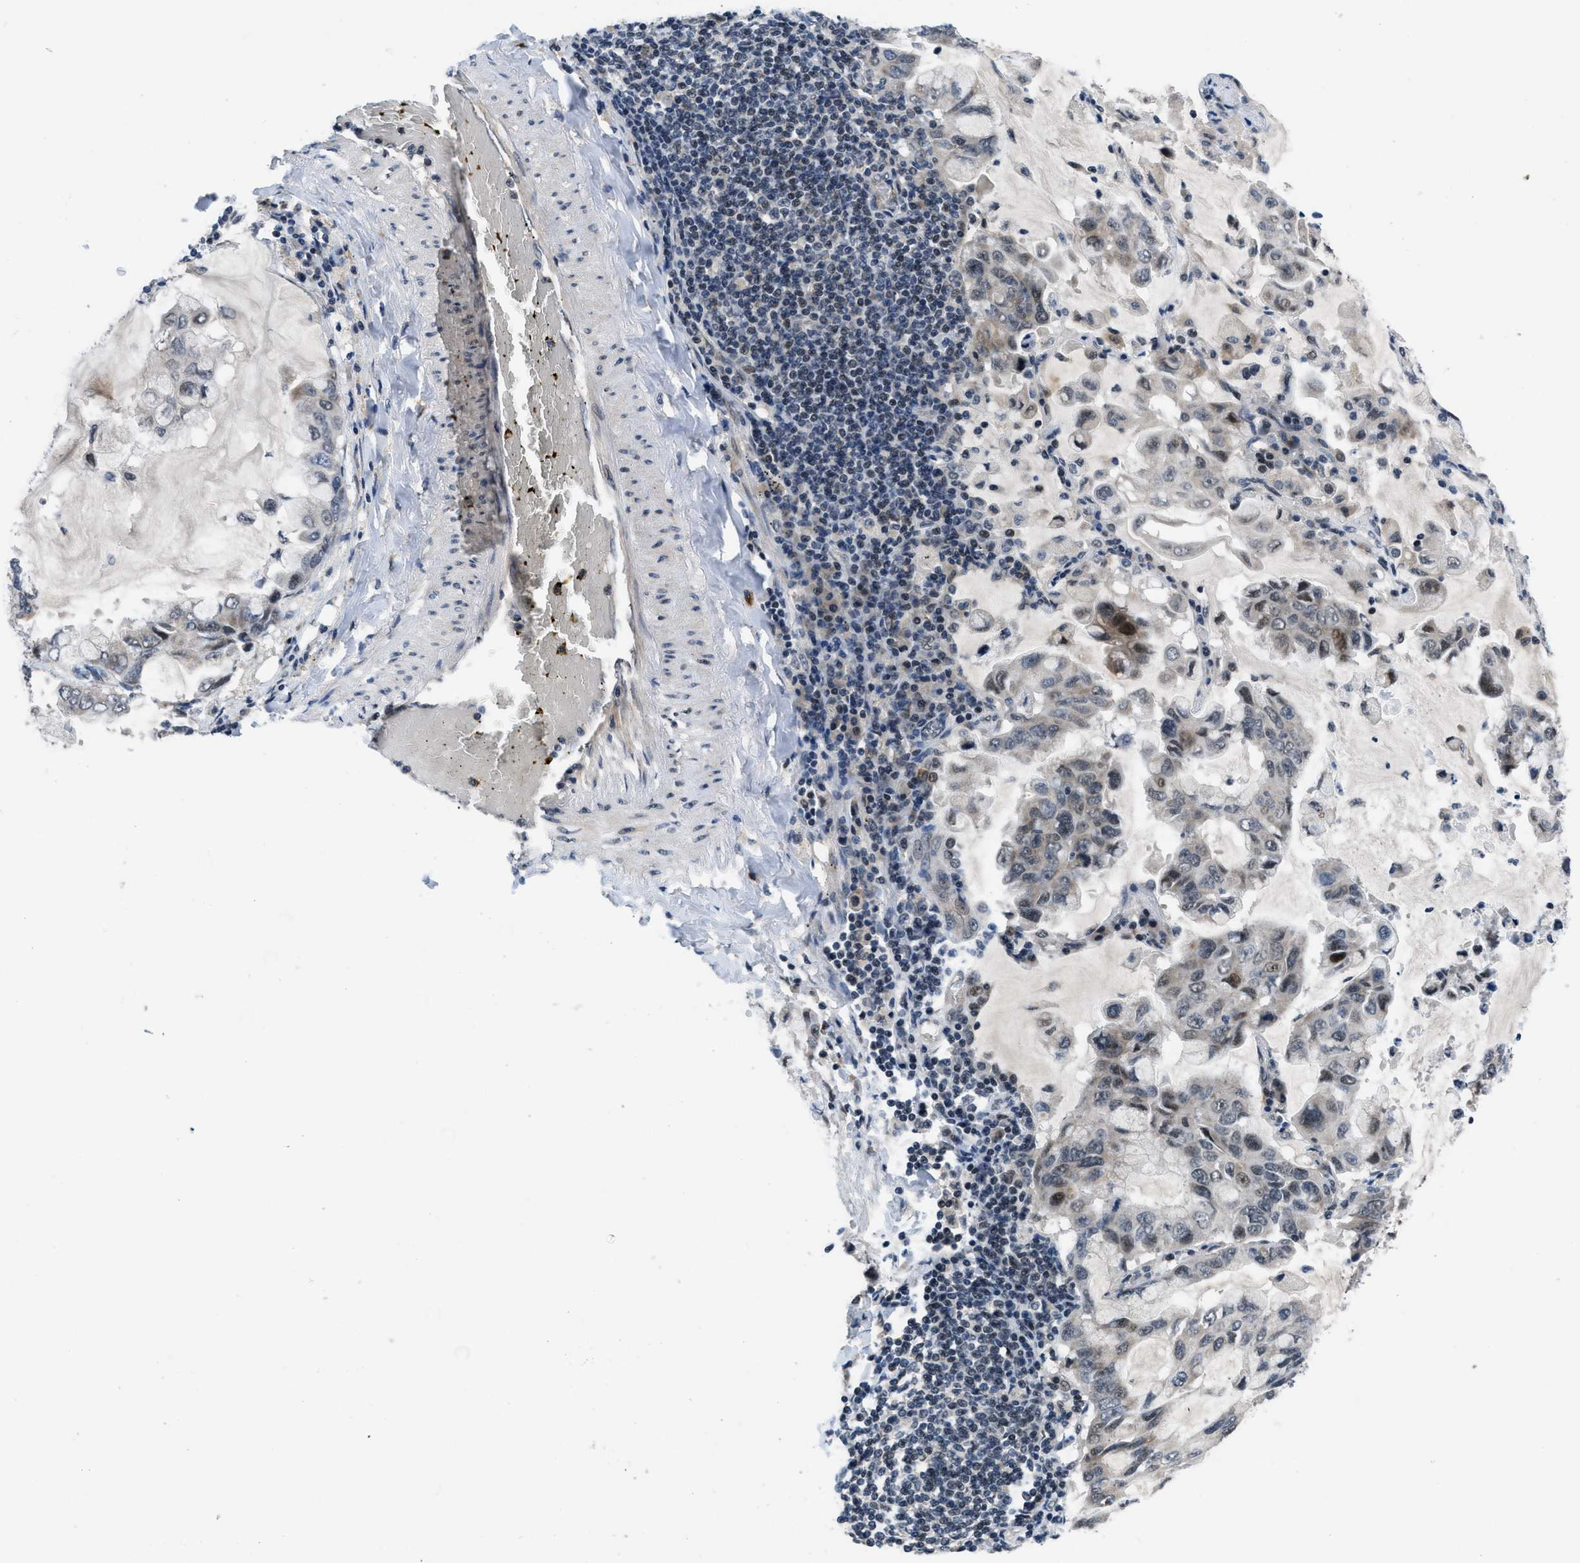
{"staining": {"intensity": "weak", "quantity": "25%-75%", "location": "nuclear"}, "tissue": "lung cancer", "cell_type": "Tumor cells", "image_type": "cancer", "snomed": [{"axis": "morphology", "description": "Adenocarcinoma, NOS"}, {"axis": "topography", "description": "Lung"}], "caption": "The micrograph displays immunohistochemical staining of lung adenocarcinoma. There is weak nuclear staining is appreciated in about 25%-75% of tumor cells. (DAB IHC, brown staining for protein, blue staining for nuclei).", "gene": "SETD5", "patient": {"sex": "male", "age": 64}}